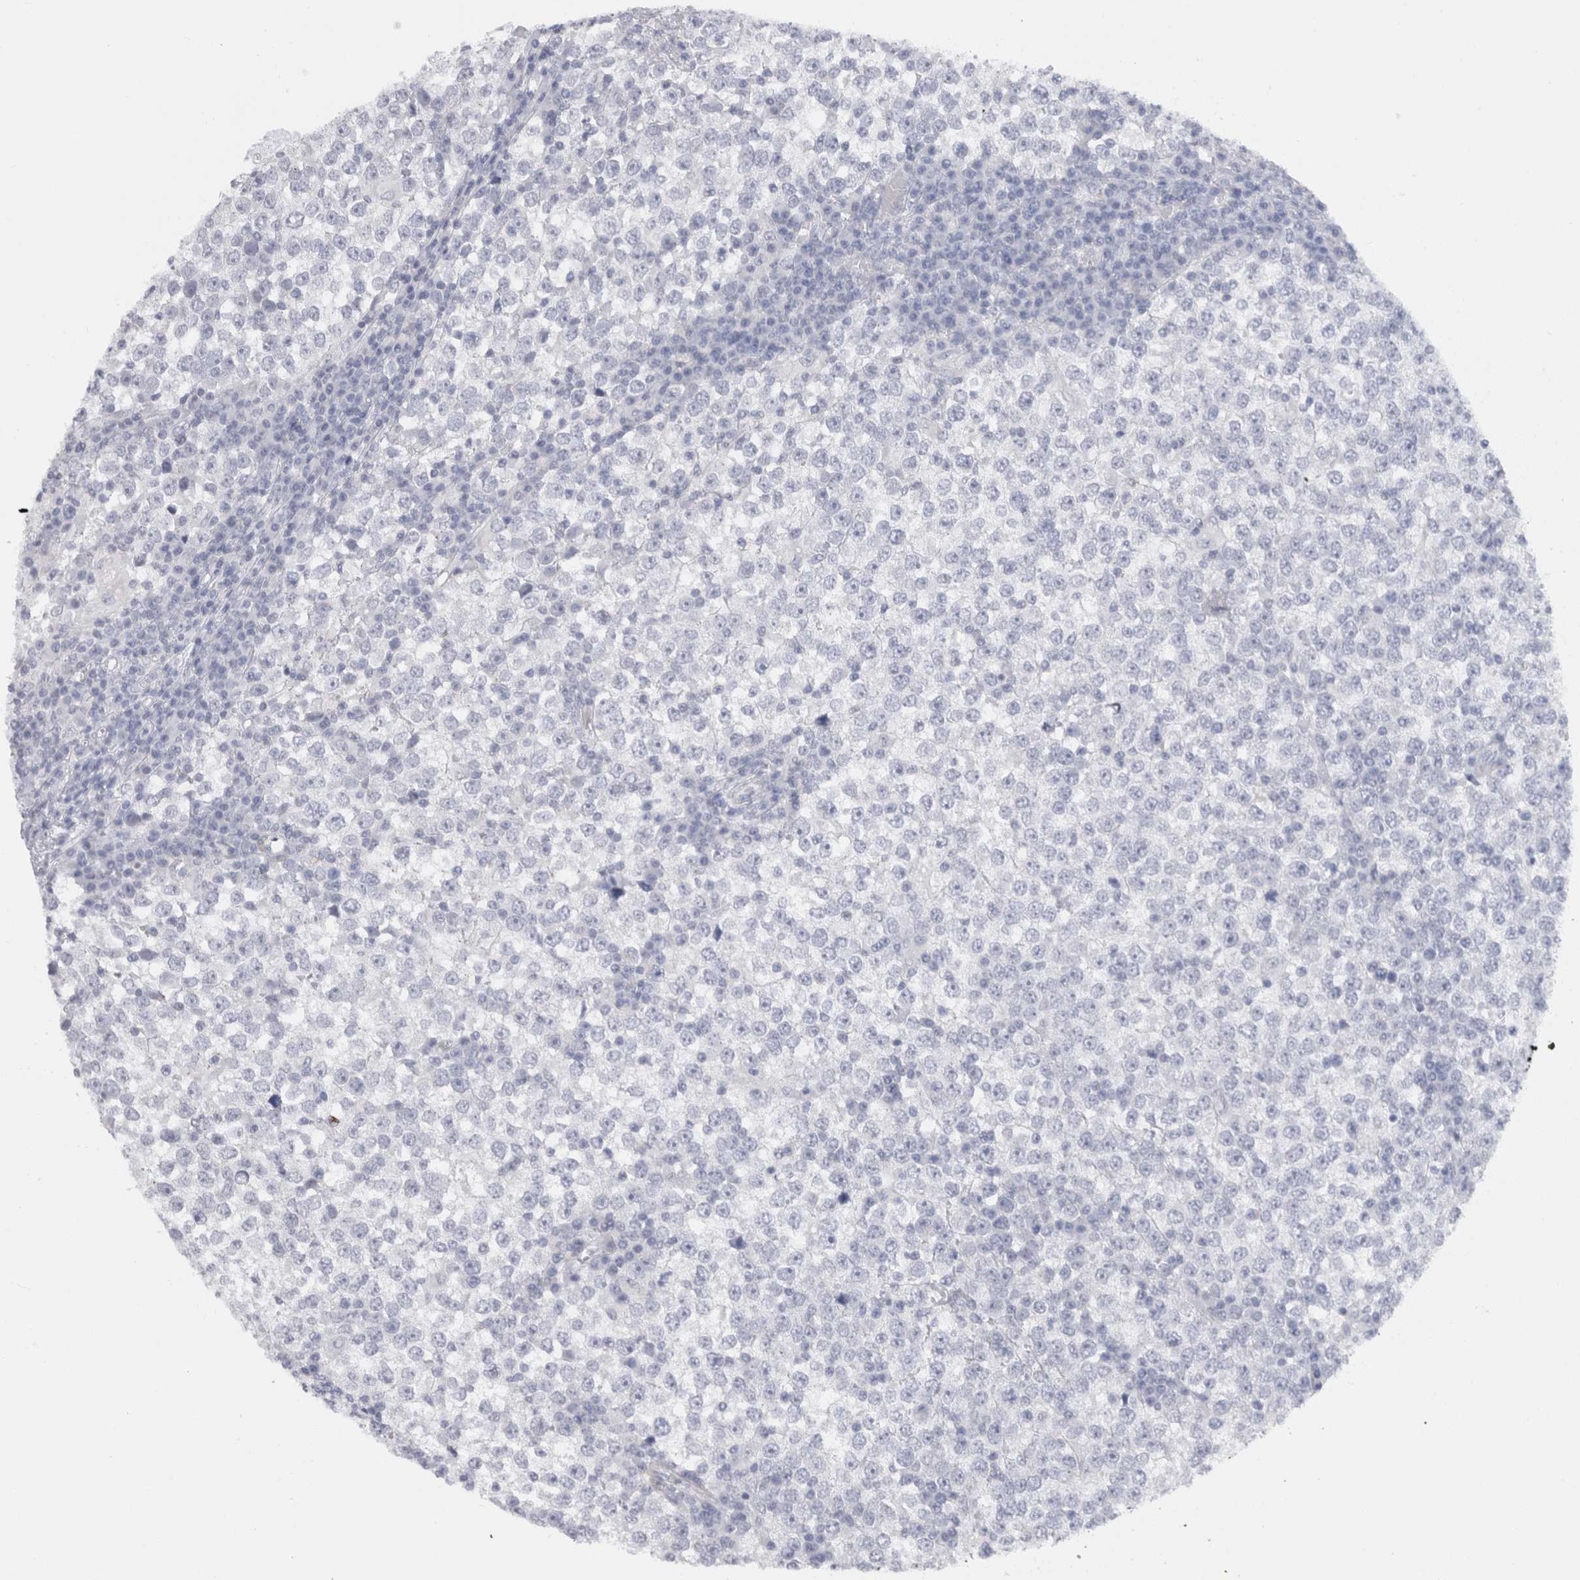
{"staining": {"intensity": "negative", "quantity": "none", "location": "none"}, "tissue": "testis cancer", "cell_type": "Tumor cells", "image_type": "cancer", "snomed": [{"axis": "morphology", "description": "Seminoma, NOS"}, {"axis": "topography", "description": "Testis"}], "caption": "The image exhibits no significant expression in tumor cells of testis cancer (seminoma). (IHC, brightfield microscopy, high magnification).", "gene": "C9orf50", "patient": {"sex": "male", "age": 65}}